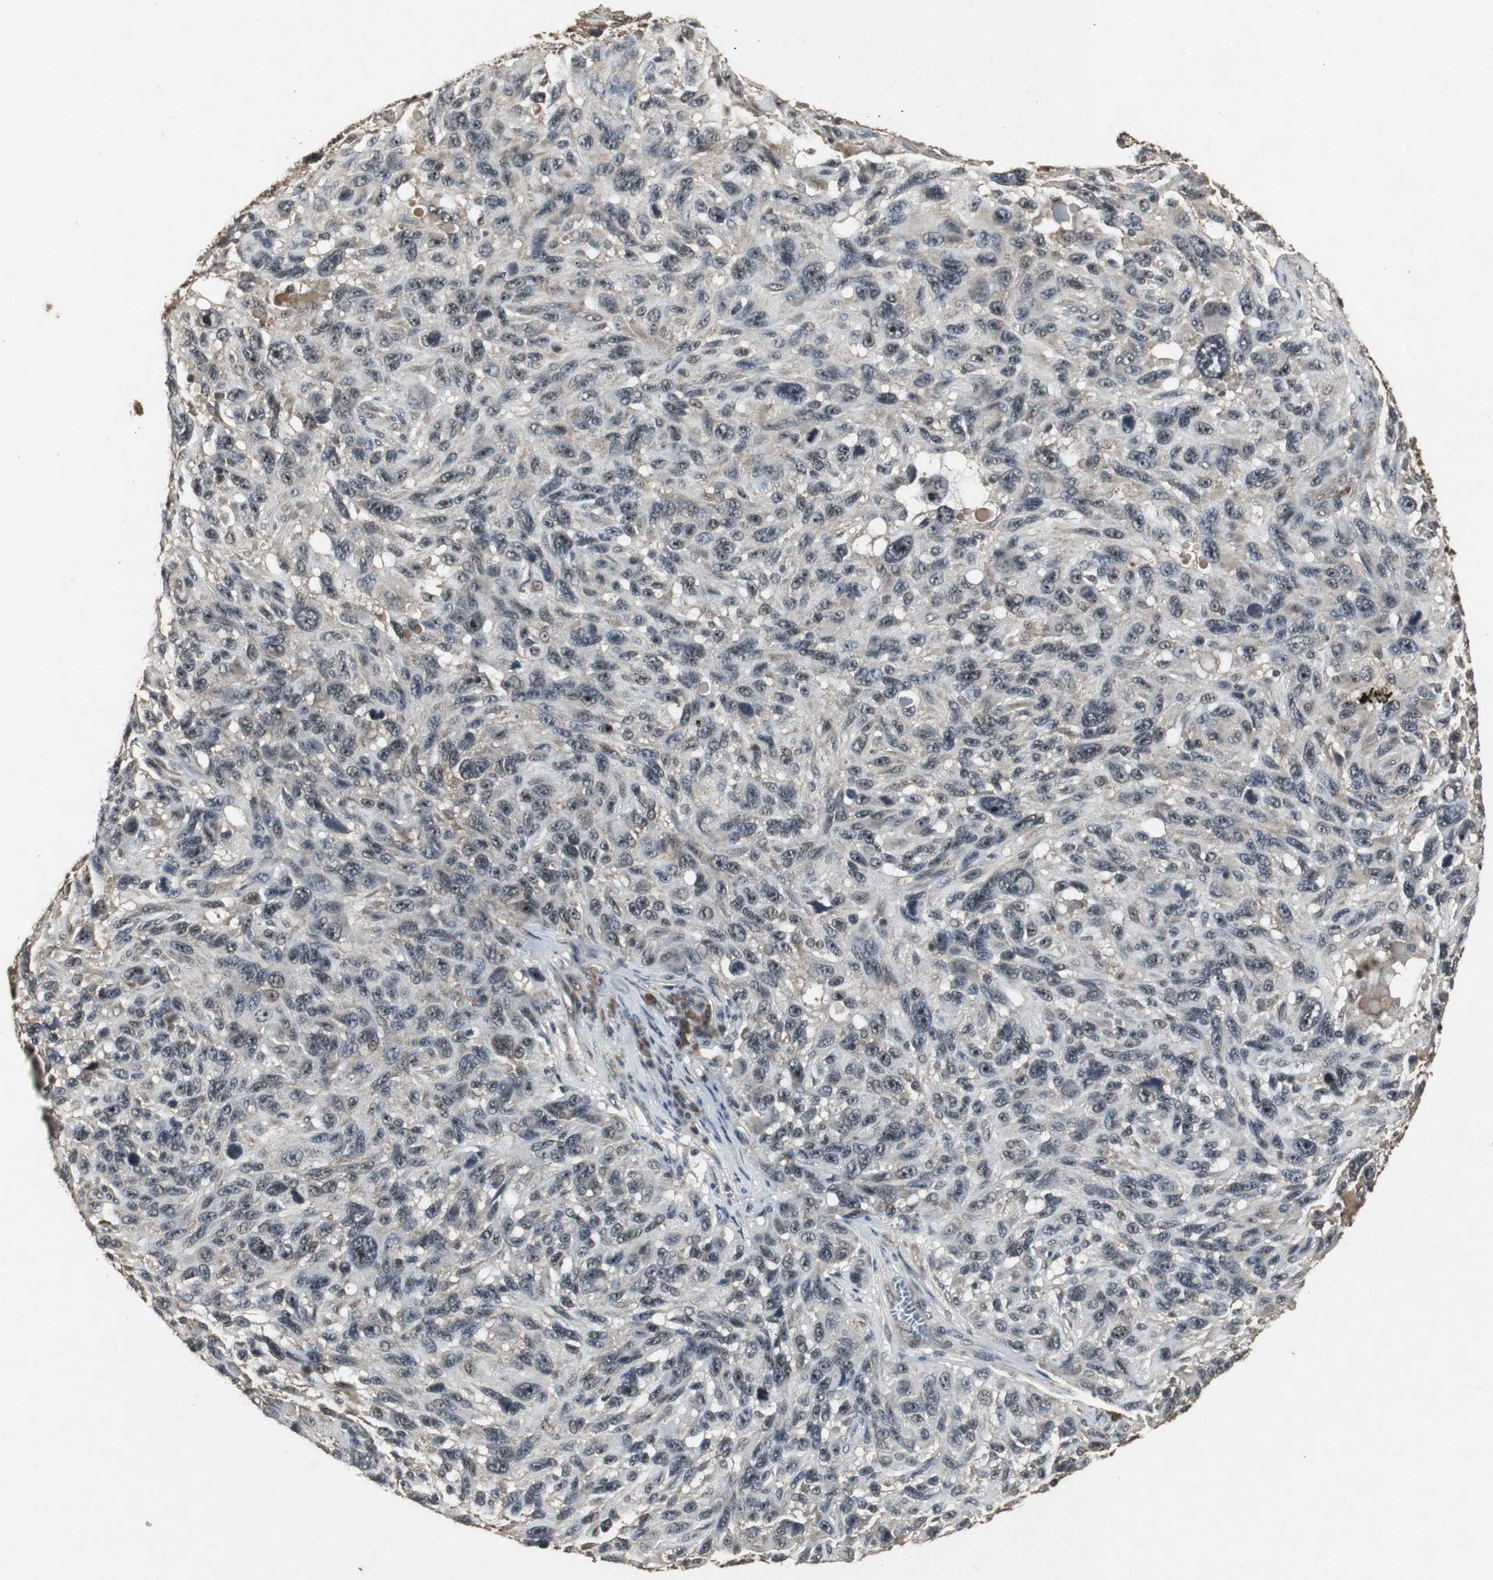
{"staining": {"intensity": "moderate", "quantity": "<25%", "location": "nuclear"}, "tissue": "melanoma", "cell_type": "Tumor cells", "image_type": "cancer", "snomed": [{"axis": "morphology", "description": "Malignant melanoma, NOS"}, {"axis": "topography", "description": "Skin"}], "caption": "Immunohistochemistry (IHC) of human malignant melanoma shows low levels of moderate nuclear staining in about <25% of tumor cells.", "gene": "EMX1", "patient": {"sex": "male", "age": 53}}